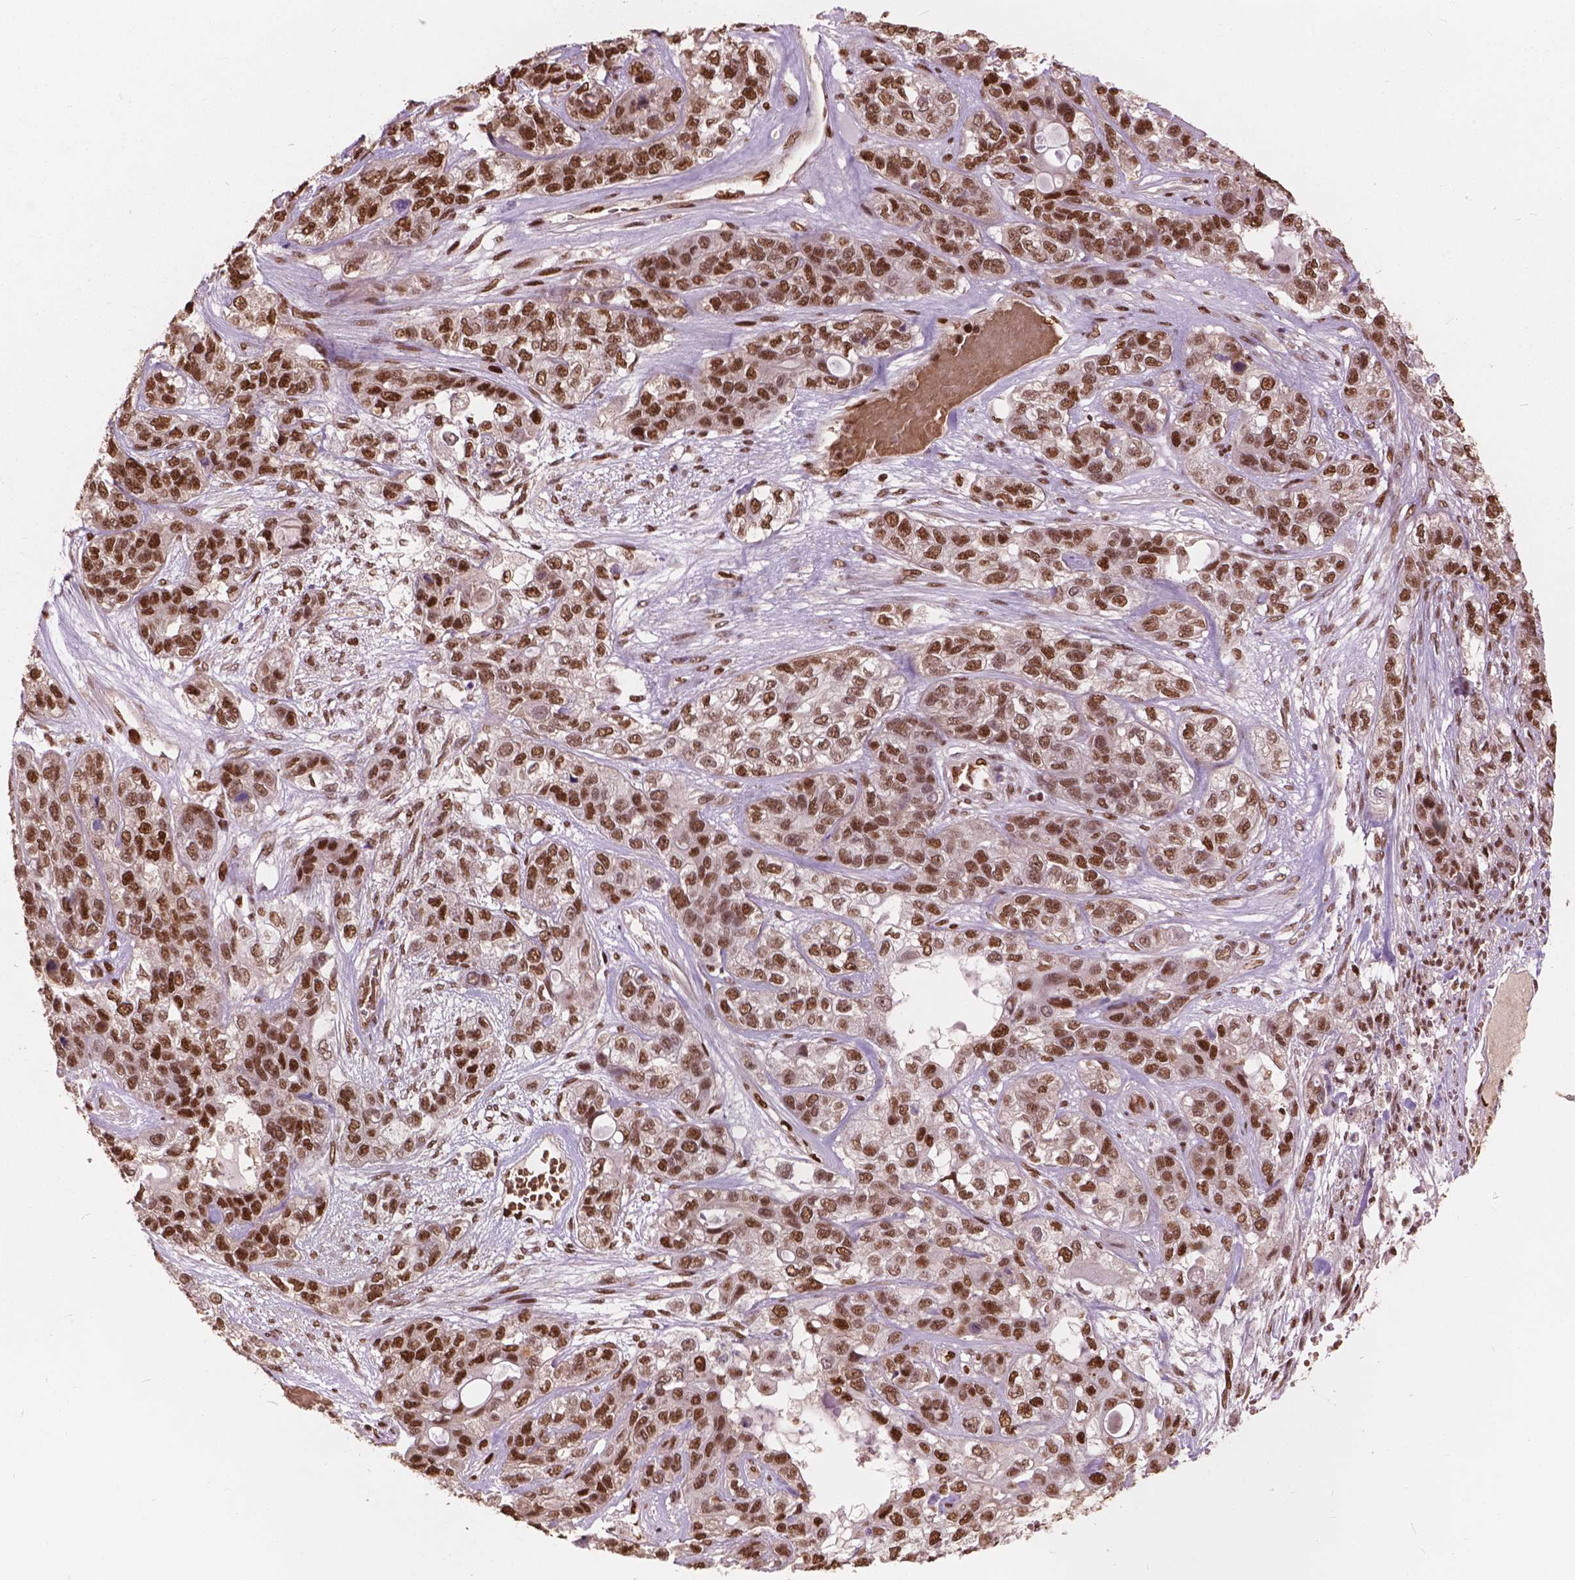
{"staining": {"intensity": "moderate", "quantity": ">75%", "location": "nuclear"}, "tissue": "lung cancer", "cell_type": "Tumor cells", "image_type": "cancer", "snomed": [{"axis": "morphology", "description": "Squamous cell carcinoma, NOS"}, {"axis": "topography", "description": "Lung"}], "caption": "DAB (3,3'-diaminobenzidine) immunohistochemical staining of squamous cell carcinoma (lung) reveals moderate nuclear protein positivity in about >75% of tumor cells.", "gene": "ANP32B", "patient": {"sex": "female", "age": 70}}